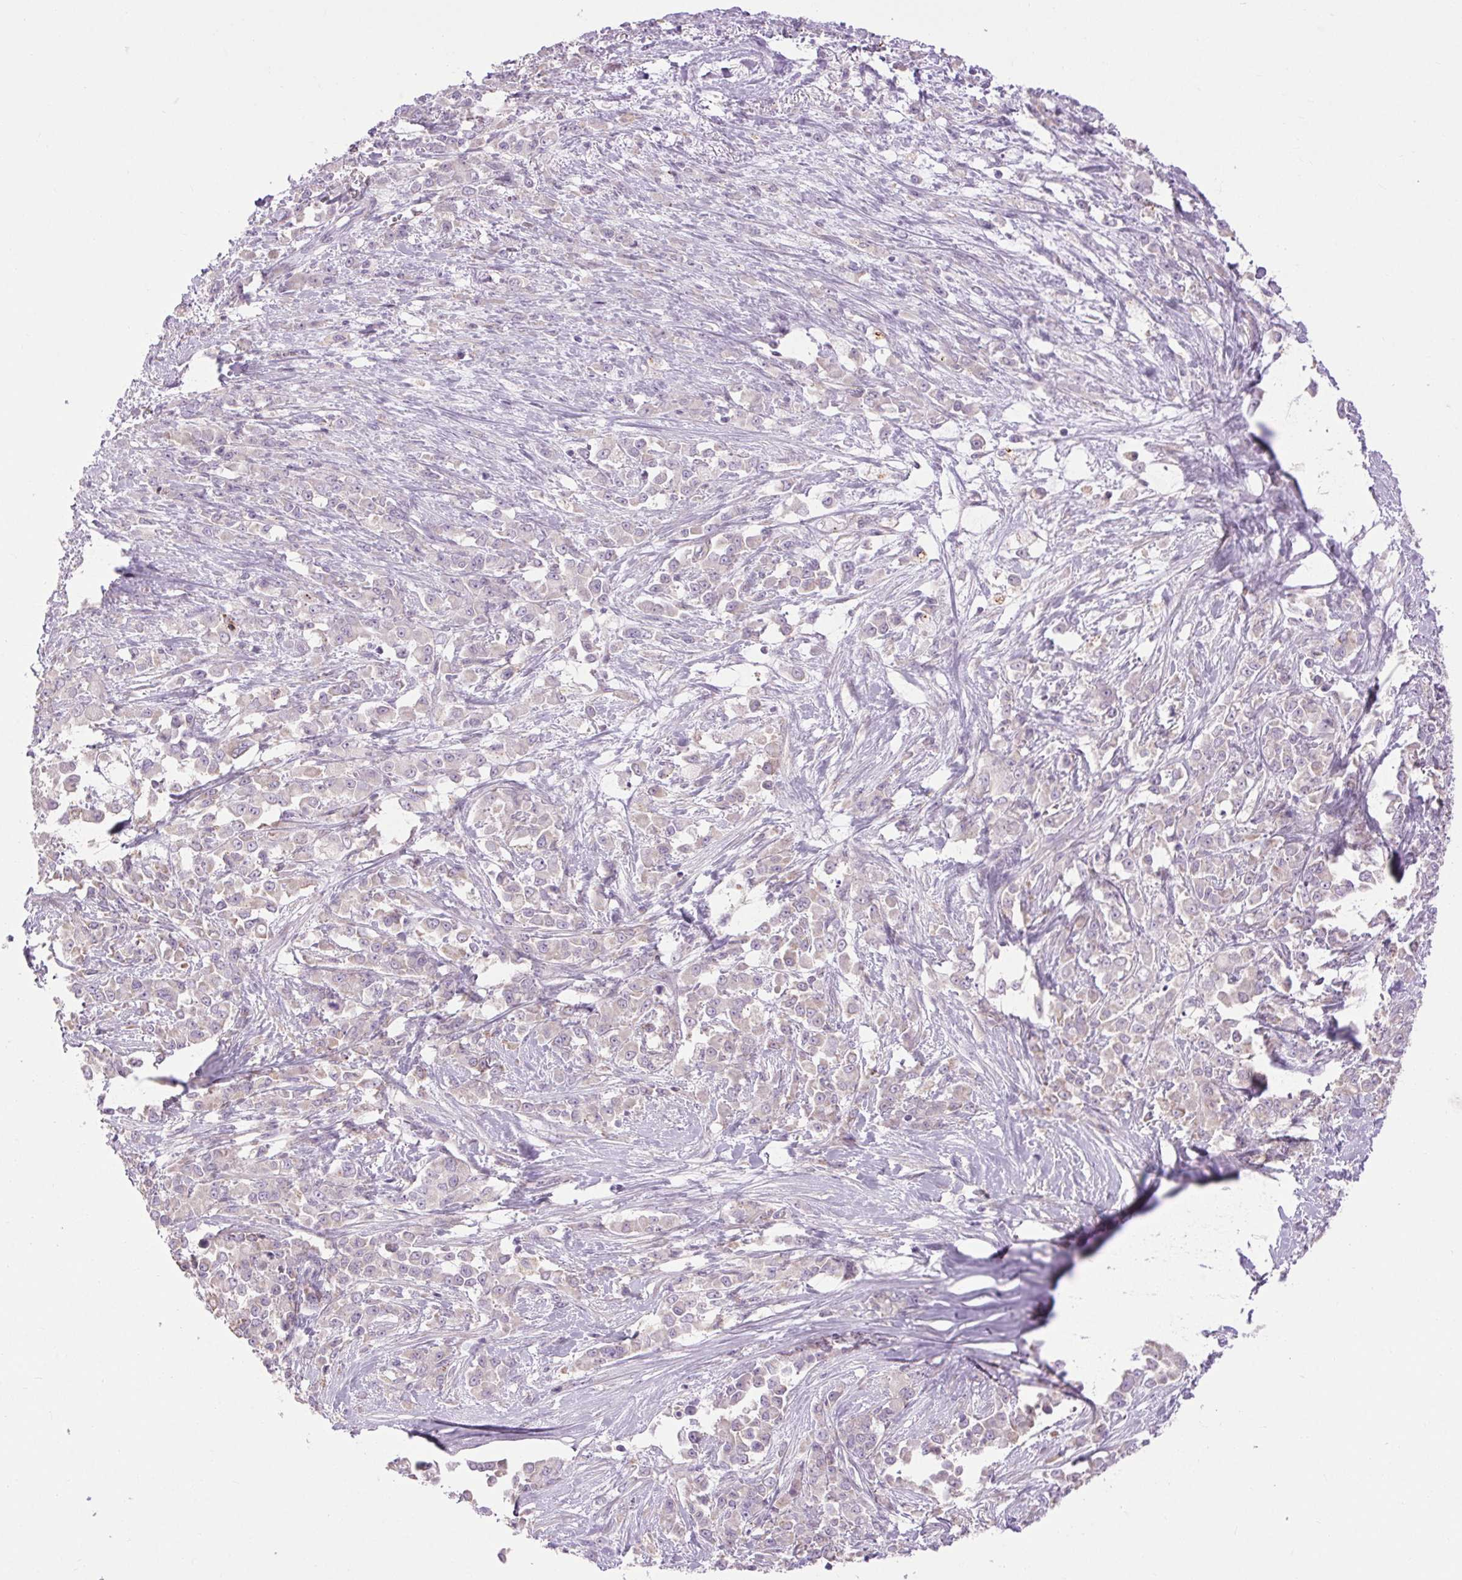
{"staining": {"intensity": "negative", "quantity": "none", "location": "none"}, "tissue": "stomach cancer", "cell_type": "Tumor cells", "image_type": "cancer", "snomed": [{"axis": "morphology", "description": "Adenocarcinoma, NOS"}, {"axis": "topography", "description": "Stomach"}], "caption": "A high-resolution micrograph shows immunohistochemistry (IHC) staining of adenocarcinoma (stomach), which exhibits no significant positivity in tumor cells.", "gene": "SOWAHC", "patient": {"sex": "female", "age": 76}}